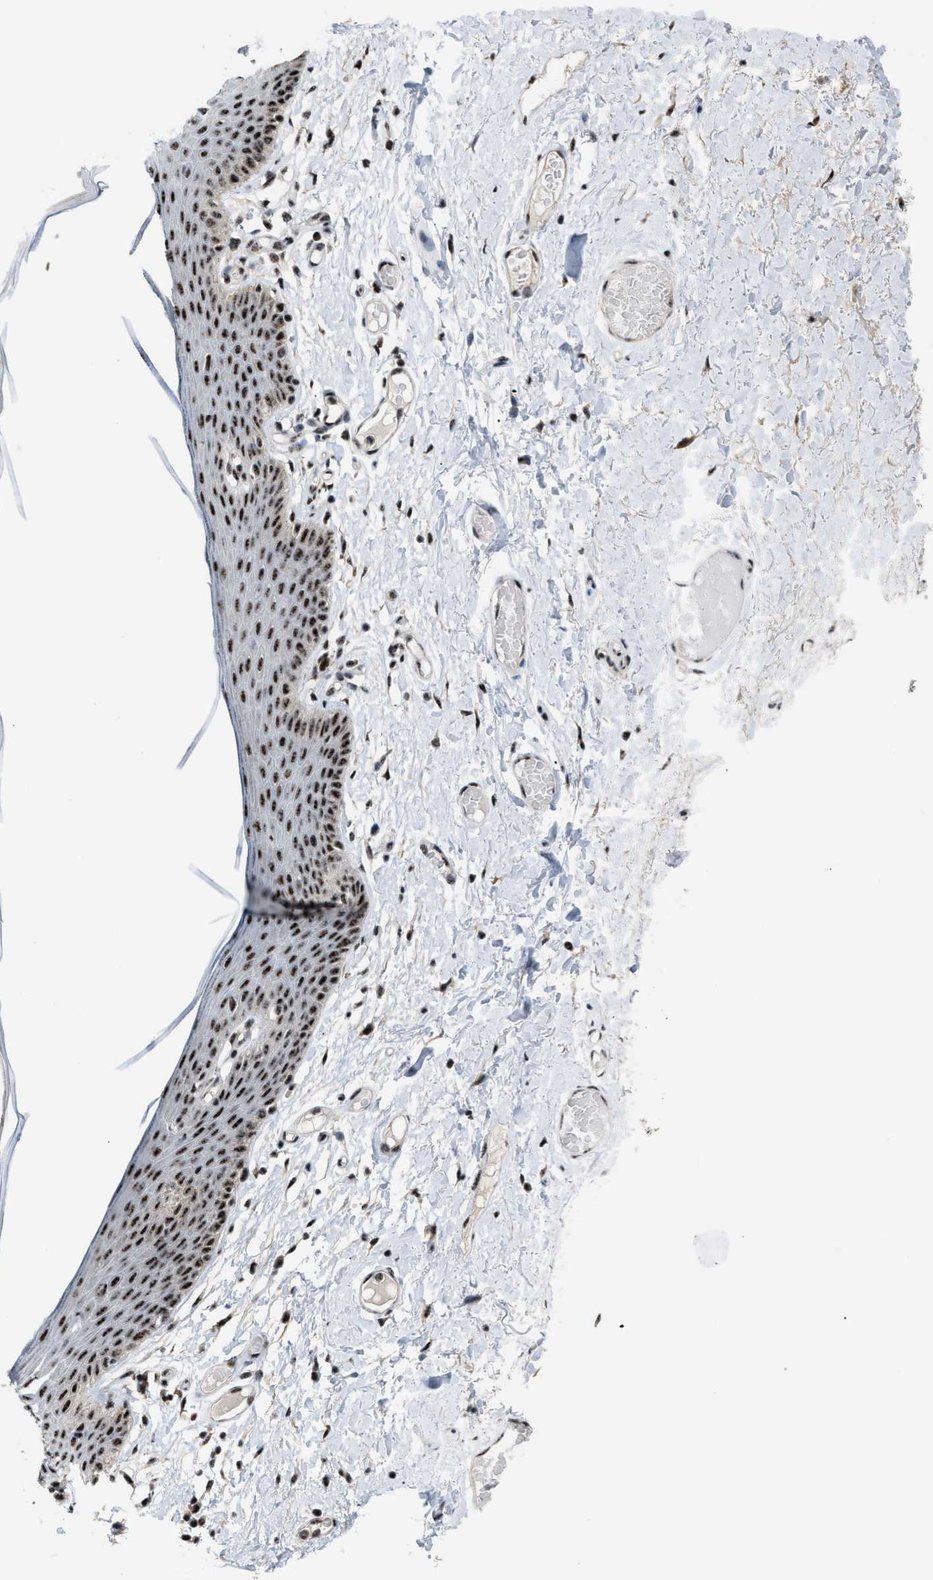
{"staining": {"intensity": "strong", "quantity": ">75%", "location": "nuclear"}, "tissue": "skin", "cell_type": "Epidermal cells", "image_type": "normal", "snomed": [{"axis": "morphology", "description": "Normal tissue, NOS"}, {"axis": "topography", "description": "Vulva"}], "caption": "Skin stained with immunohistochemistry shows strong nuclear positivity in approximately >75% of epidermal cells.", "gene": "CDR2", "patient": {"sex": "female", "age": 54}}